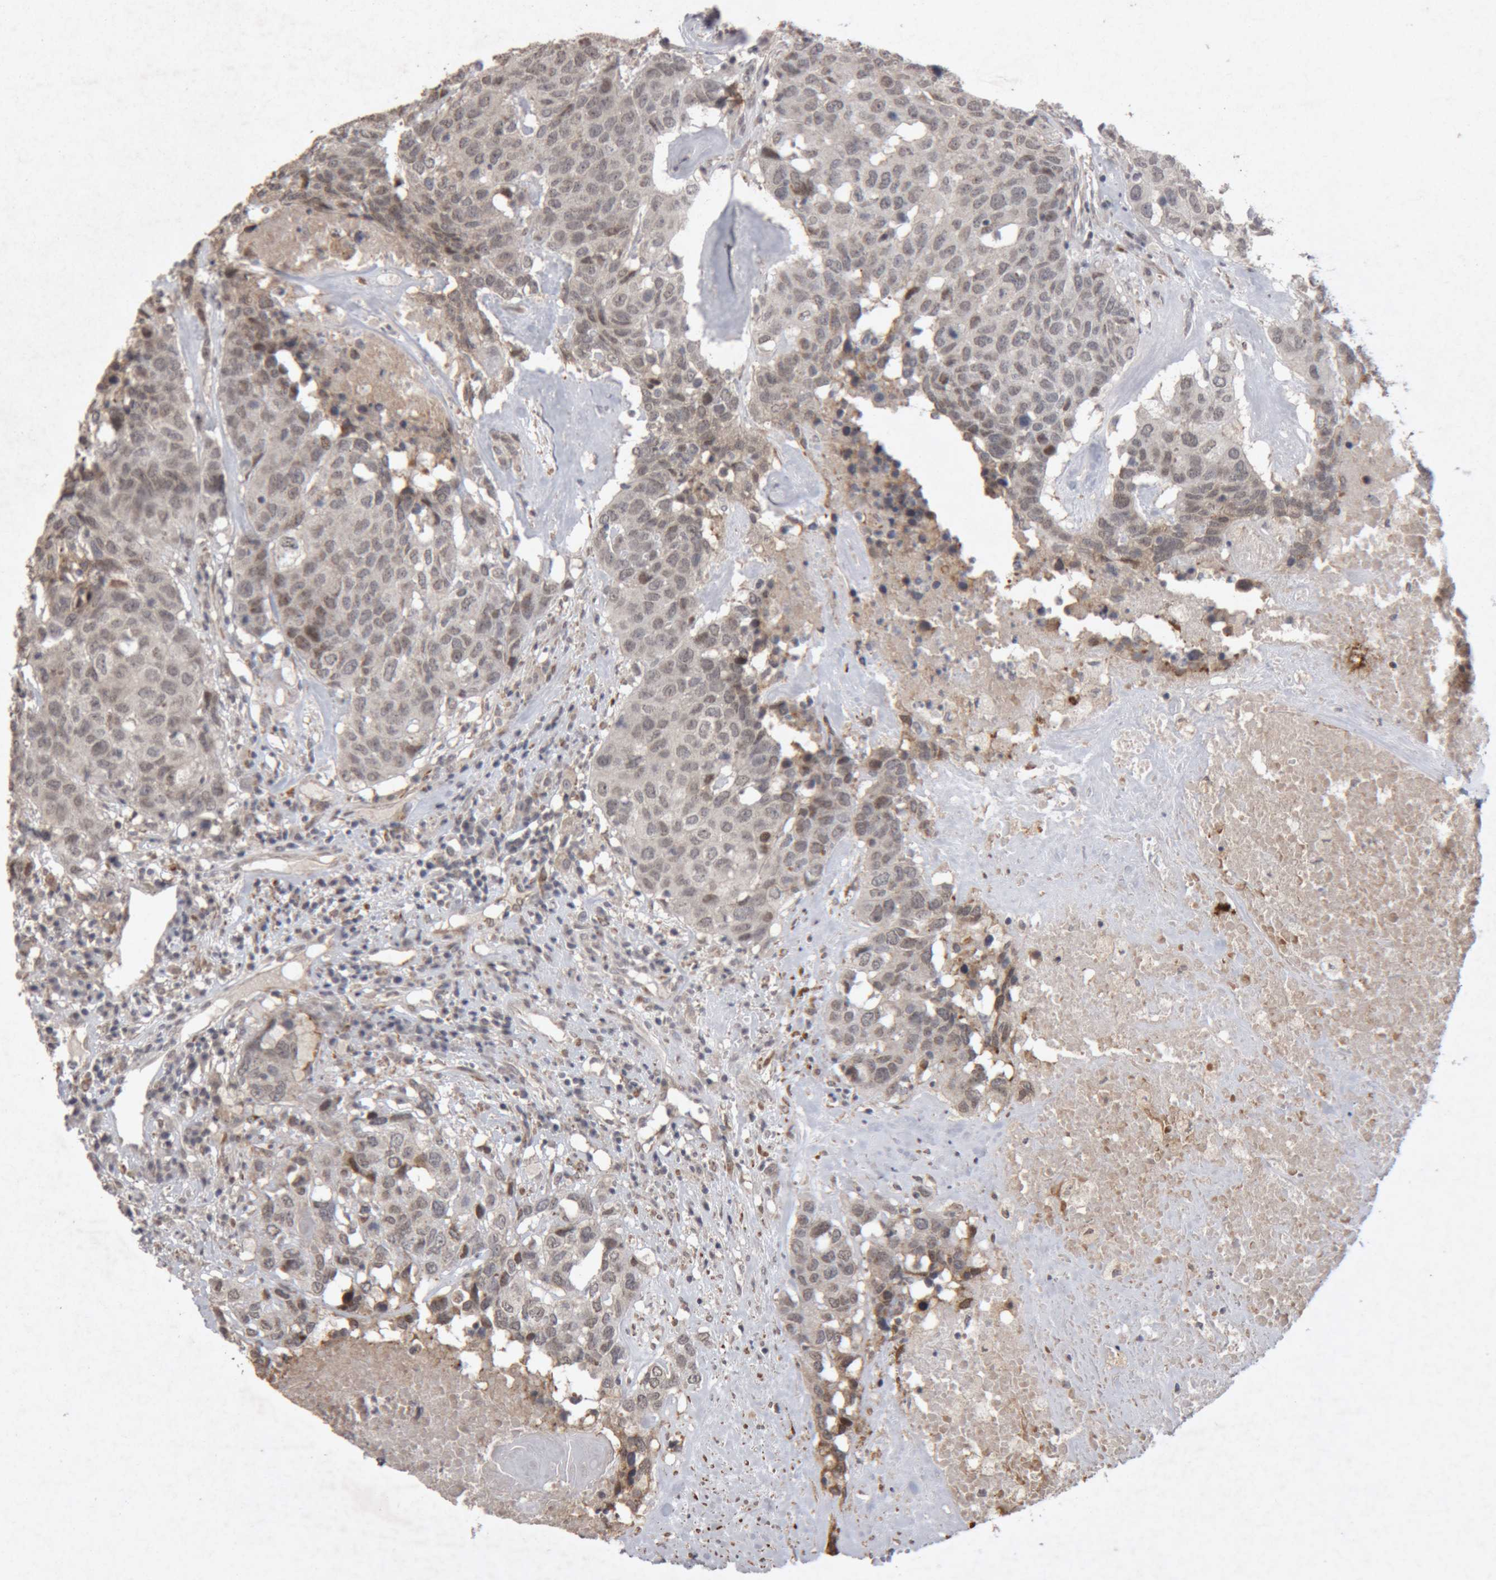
{"staining": {"intensity": "weak", "quantity": "25%-75%", "location": "nuclear"}, "tissue": "head and neck cancer", "cell_type": "Tumor cells", "image_type": "cancer", "snomed": [{"axis": "morphology", "description": "Squamous cell carcinoma, NOS"}, {"axis": "topography", "description": "Head-Neck"}], "caption": "An image of head and neck cancer stained for a protein demonstrates weak nuclear brown staining in tumor cells.", "gene": "MEP1A", "patient": {"sex": "male", "age": 66}}